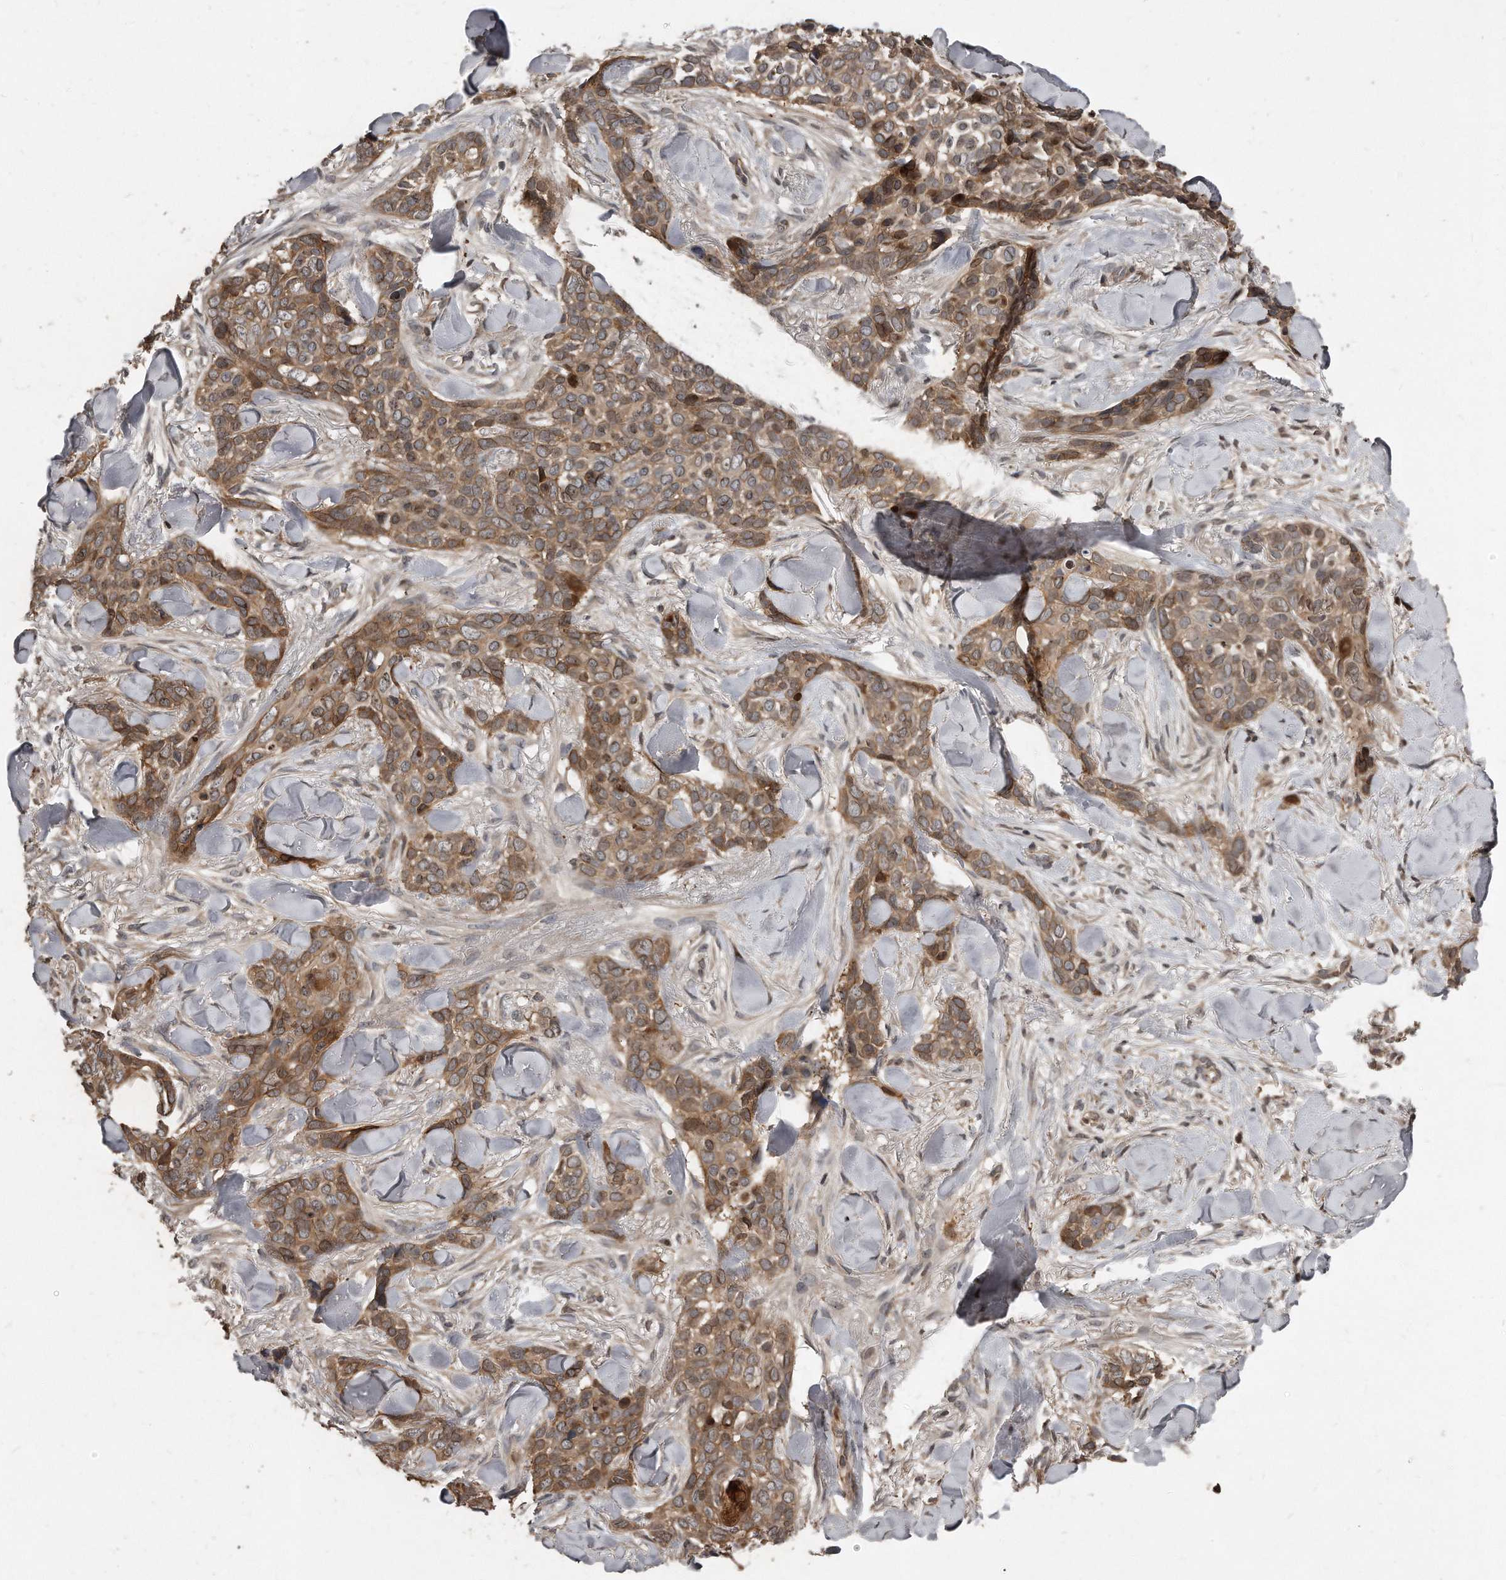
{"staining": {"intensity": "moderate", "quantity": ">75%", "location": "cytoplasmic/membranous"}, "tissue": "skin cancer", "cell_type": "Tumor cells", "image_type": "cancer", "snomed": [{"axis": "morphology", "description": "Basal cell carcinoma"}, {"axis": "topography", "description": "Skin"}], "caption": "This image reveals immunohistochemistry (IHC) staining of basal cell carcinoma (skin), with medium moderate cytoplasmic/membranous staining in approximately >75% of tumor cells.", "gene": "GCH1", "patient": {"sex": "female", "age": 82}}